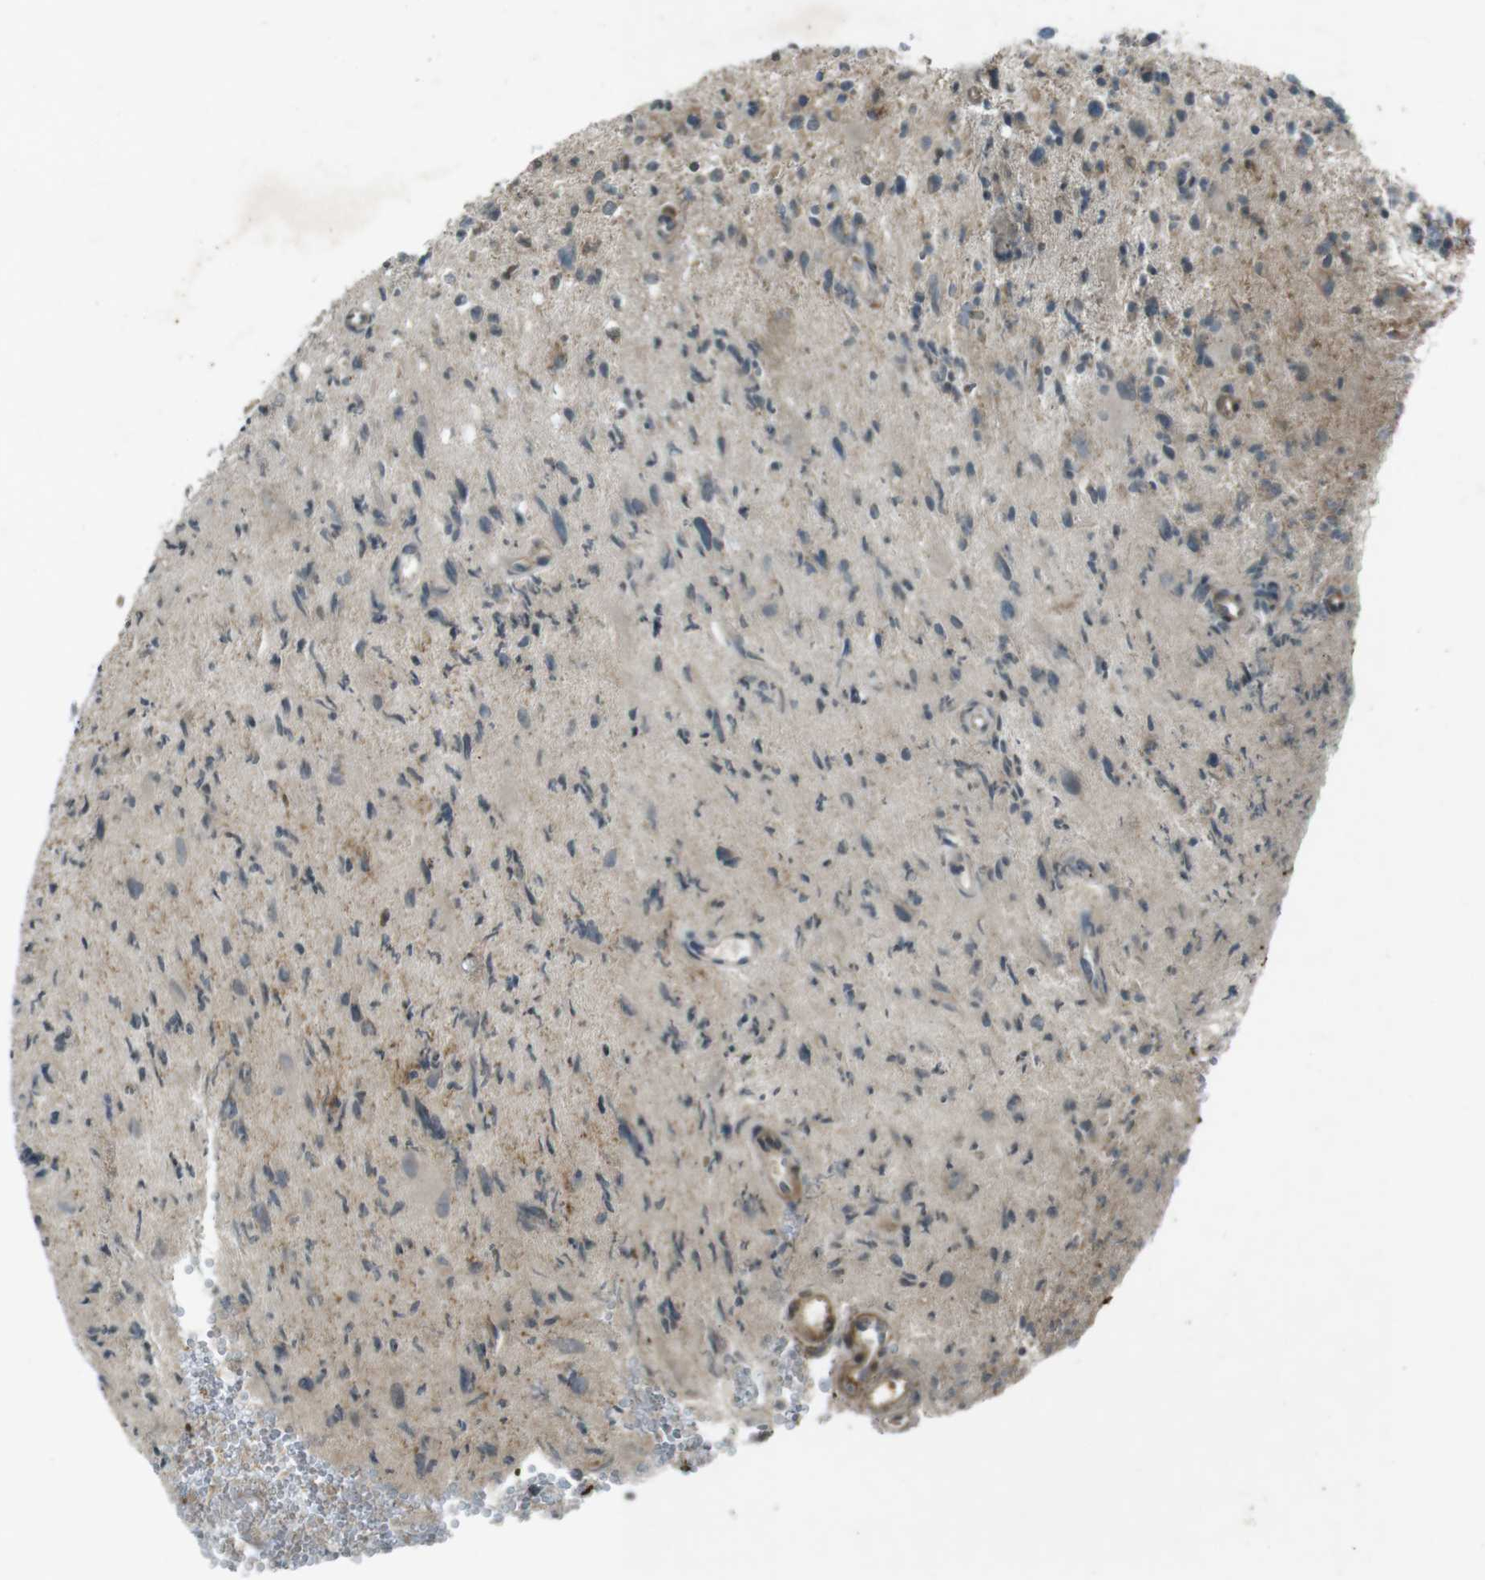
{"staining": {"intensity": "weak", "quantity": "25%-75%", "location": "cytoplasmic/membranous"}, "tissue": "glioma", "cell_type": "Tumor cells", "image_type": "cancer", "snomed": [{"axis": "morphology", "description": "Glioma, malignant, High grade"}, {"axis": "topography", "description": "Brain"}], "caption": "Malignant high-grade glioma stained with a protein marker displays weak staining in tumor cells.", "gene": "ZYX", "patient": {"sex": "male", "age": 48}}